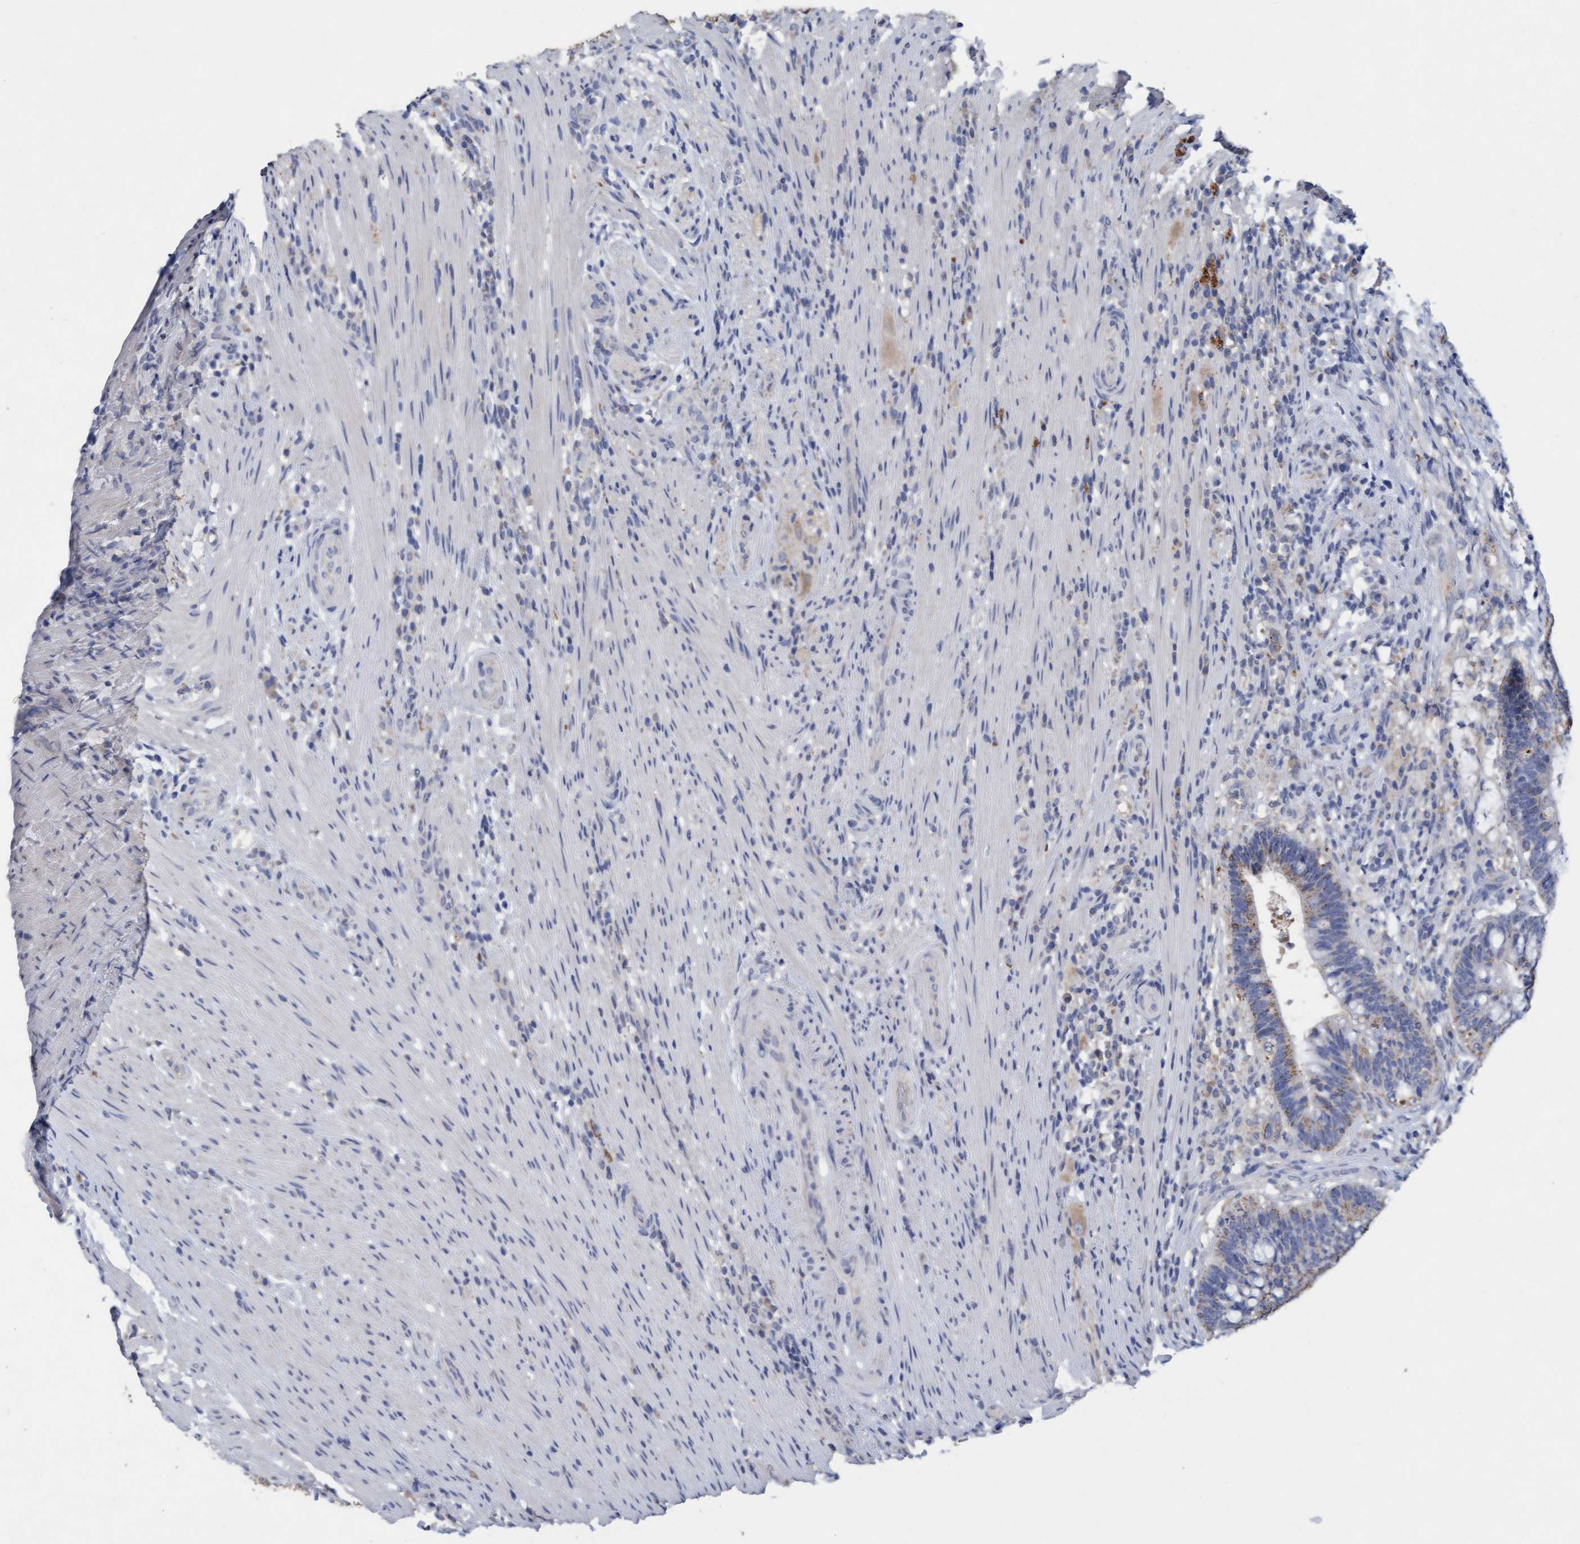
{"staining": {"intensity": "weak", "quantity": "25%-75%", "location": "cytoplasmic/membranous"}, "tissue": "colorectal cancer", "cell_type": "Tumor cells", "image_type": "cancer", "snomed": [{"axis": "morphology", "description": "Adenocarcinoma, NOS"}, {"axis": "topography", "description": "Colon"}], "caption": "The micrograph exhibits immunohistochemical staining of adenocarcinoma (colorectal). There is weak cytoplasmic/membranous staining is identified in approximately 25%-75% of tumor cells.", "gene": "VSIG8", "patient": {"sex": "female", "age": 66}}